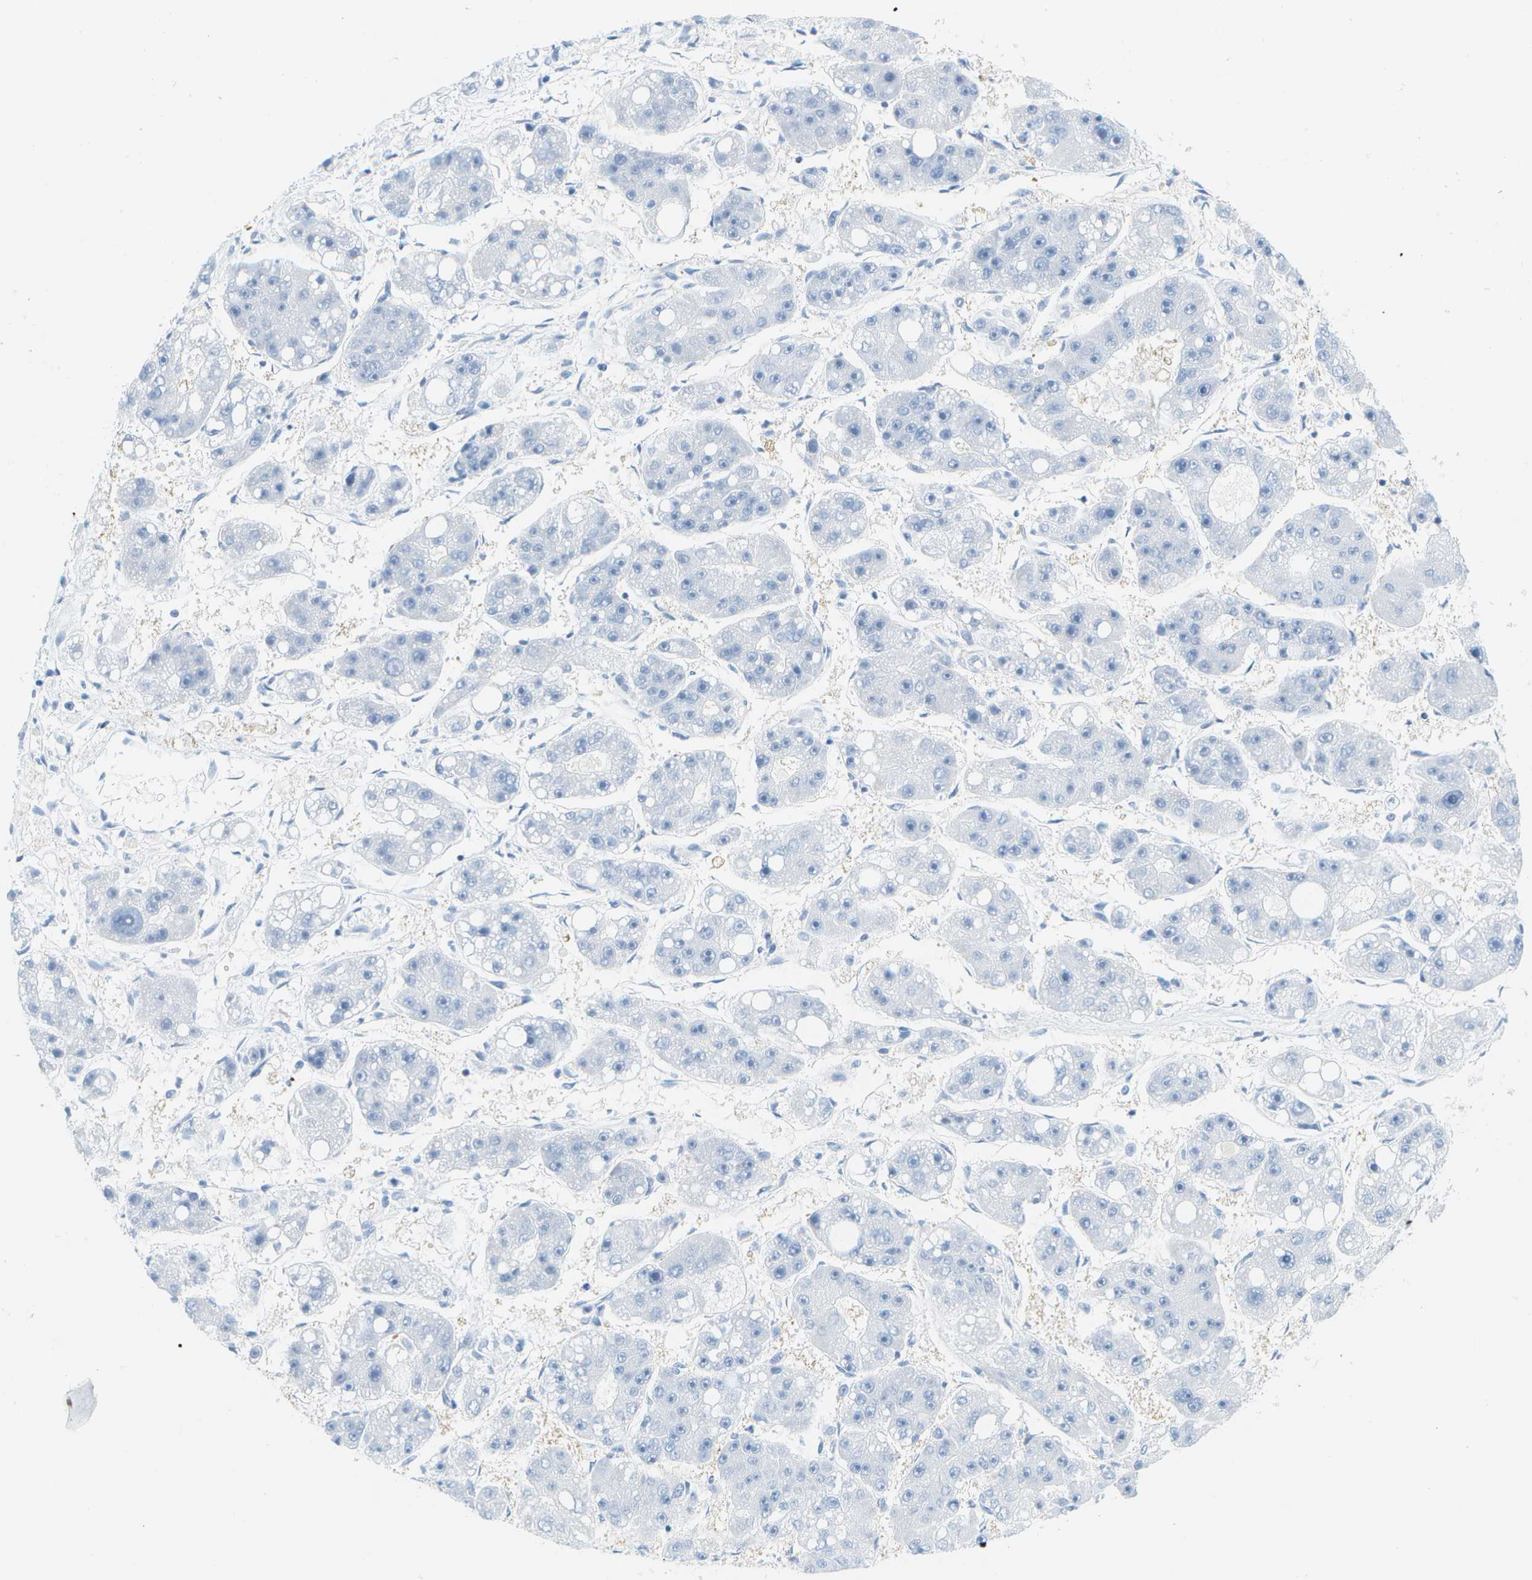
{"staining": {"intensity": "negative", "quantity": "none", "location": "none"}, "tissue": "liver cancer", "cell_type": "Tumor cells", "image_type": "cancer", "snomed": [{"axis": "morphology", "description": "Carcinoma, Hepatocellular, NOS"}, {"axis": "topography", "description": "Liver"}], "caption": "Immunohistochemistry micrograph of neoplastic tissue: human liver hepatocellular carcinoma stained with DAB (3,3'-diaminobenzidine) shows no significant protein staining in tumor cells.", "gene": "CUL9", "patient": {"sex": "female", "age": 61}}